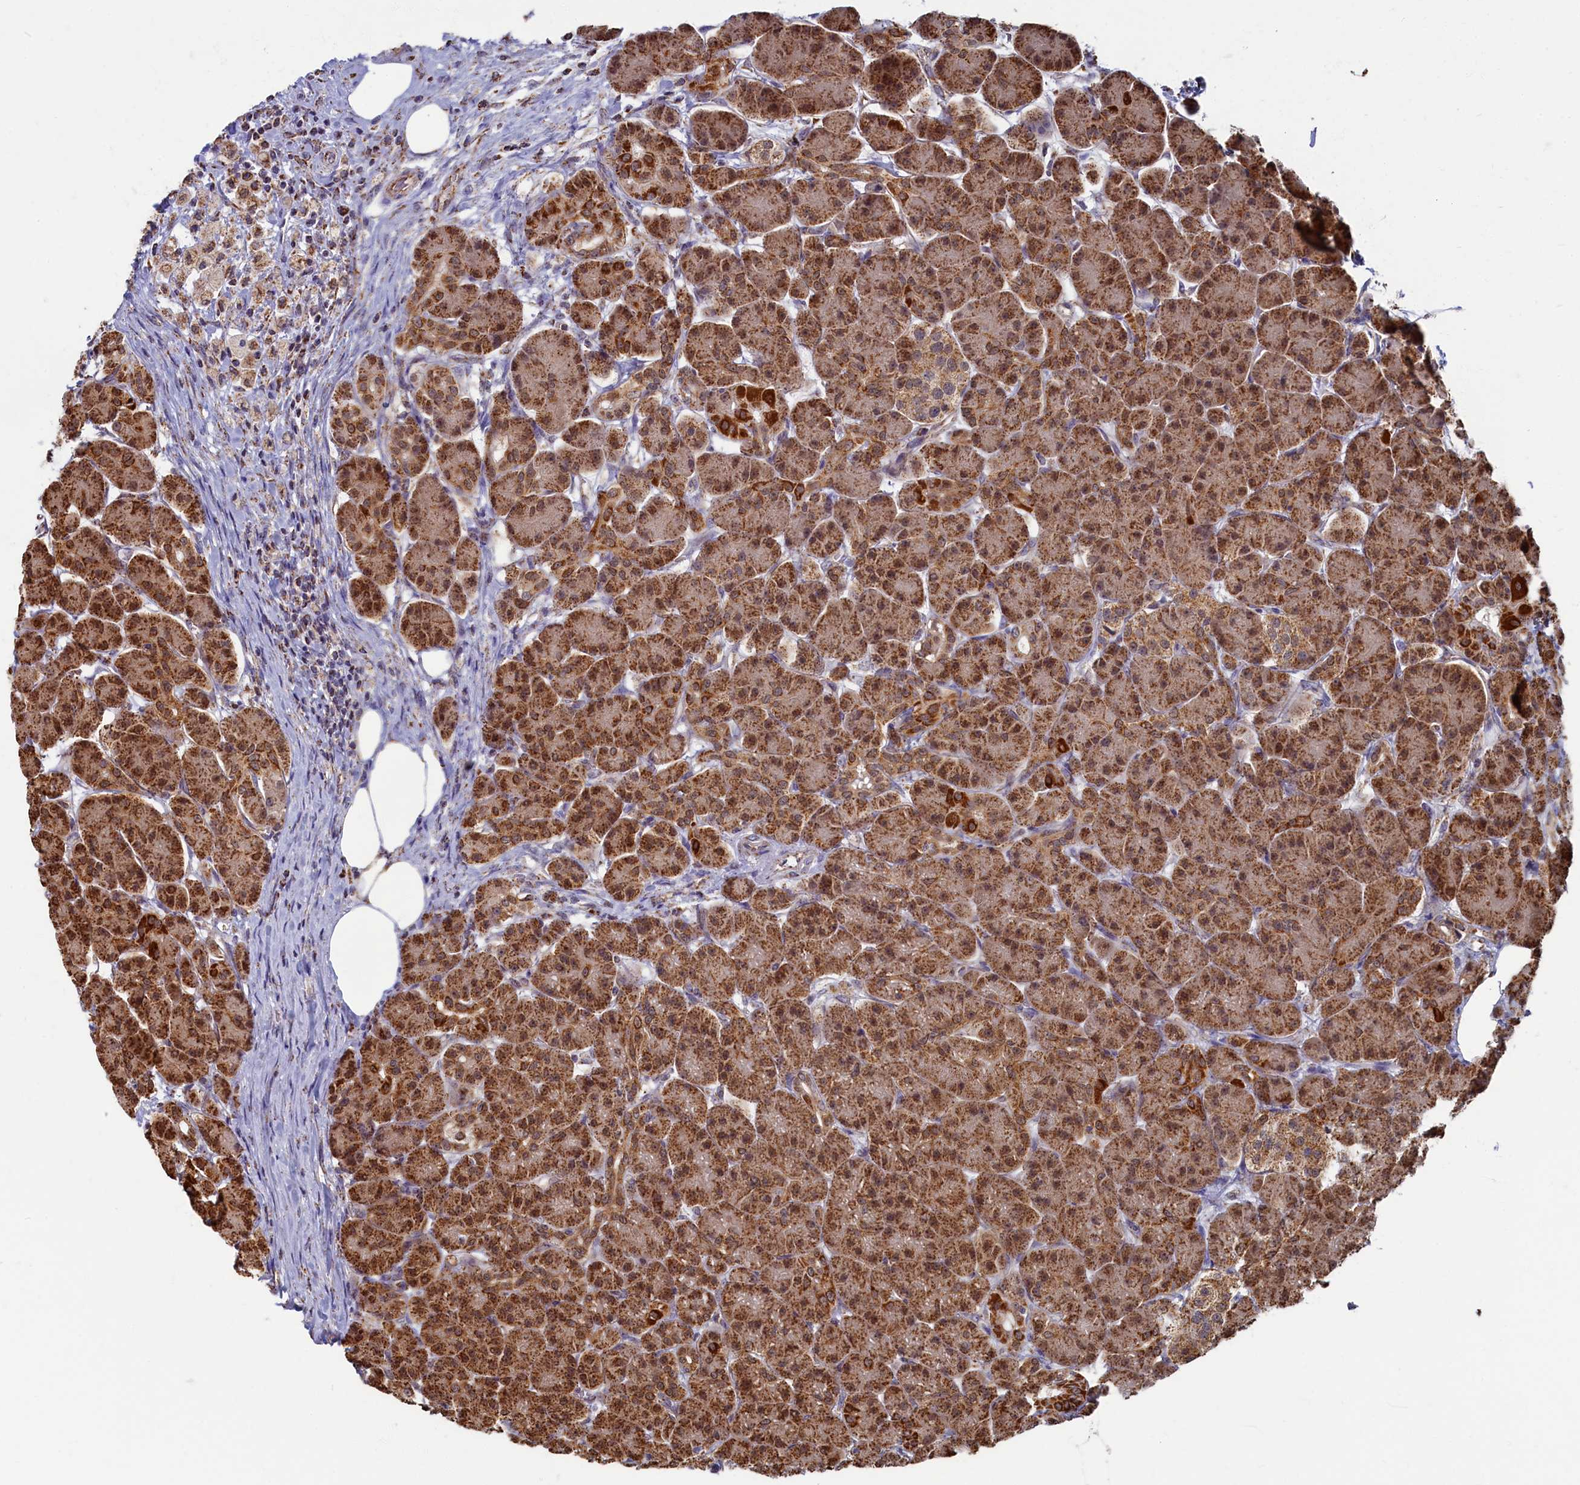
{"staining": {"intensity": "strong", "quantity": ">75%", "location": "cytoplasmic/membranous,nuclear"}, "tissue": "pancreas", "cell_type": "Exocrine glandular cells", "image_type": "normal", "snomed": [{"axis": "morphology", "description": "Normal tissue, NOS"}, {"axis": "topography", "description": "Pancreas"}], "caption": "Immunohistochemical staining of normal human pancreas demonstrates high levels of strong cytoplasmic/membranous,nuclear positivity in about >75% of exocrine glandular cells. The protein of interest is stained brown, and the nuclei are stained in blue (DAB IHC with brightfield microscopy, high magnification).", "gene": "SPR", "patient": {"sex": "male", "age": 63}}